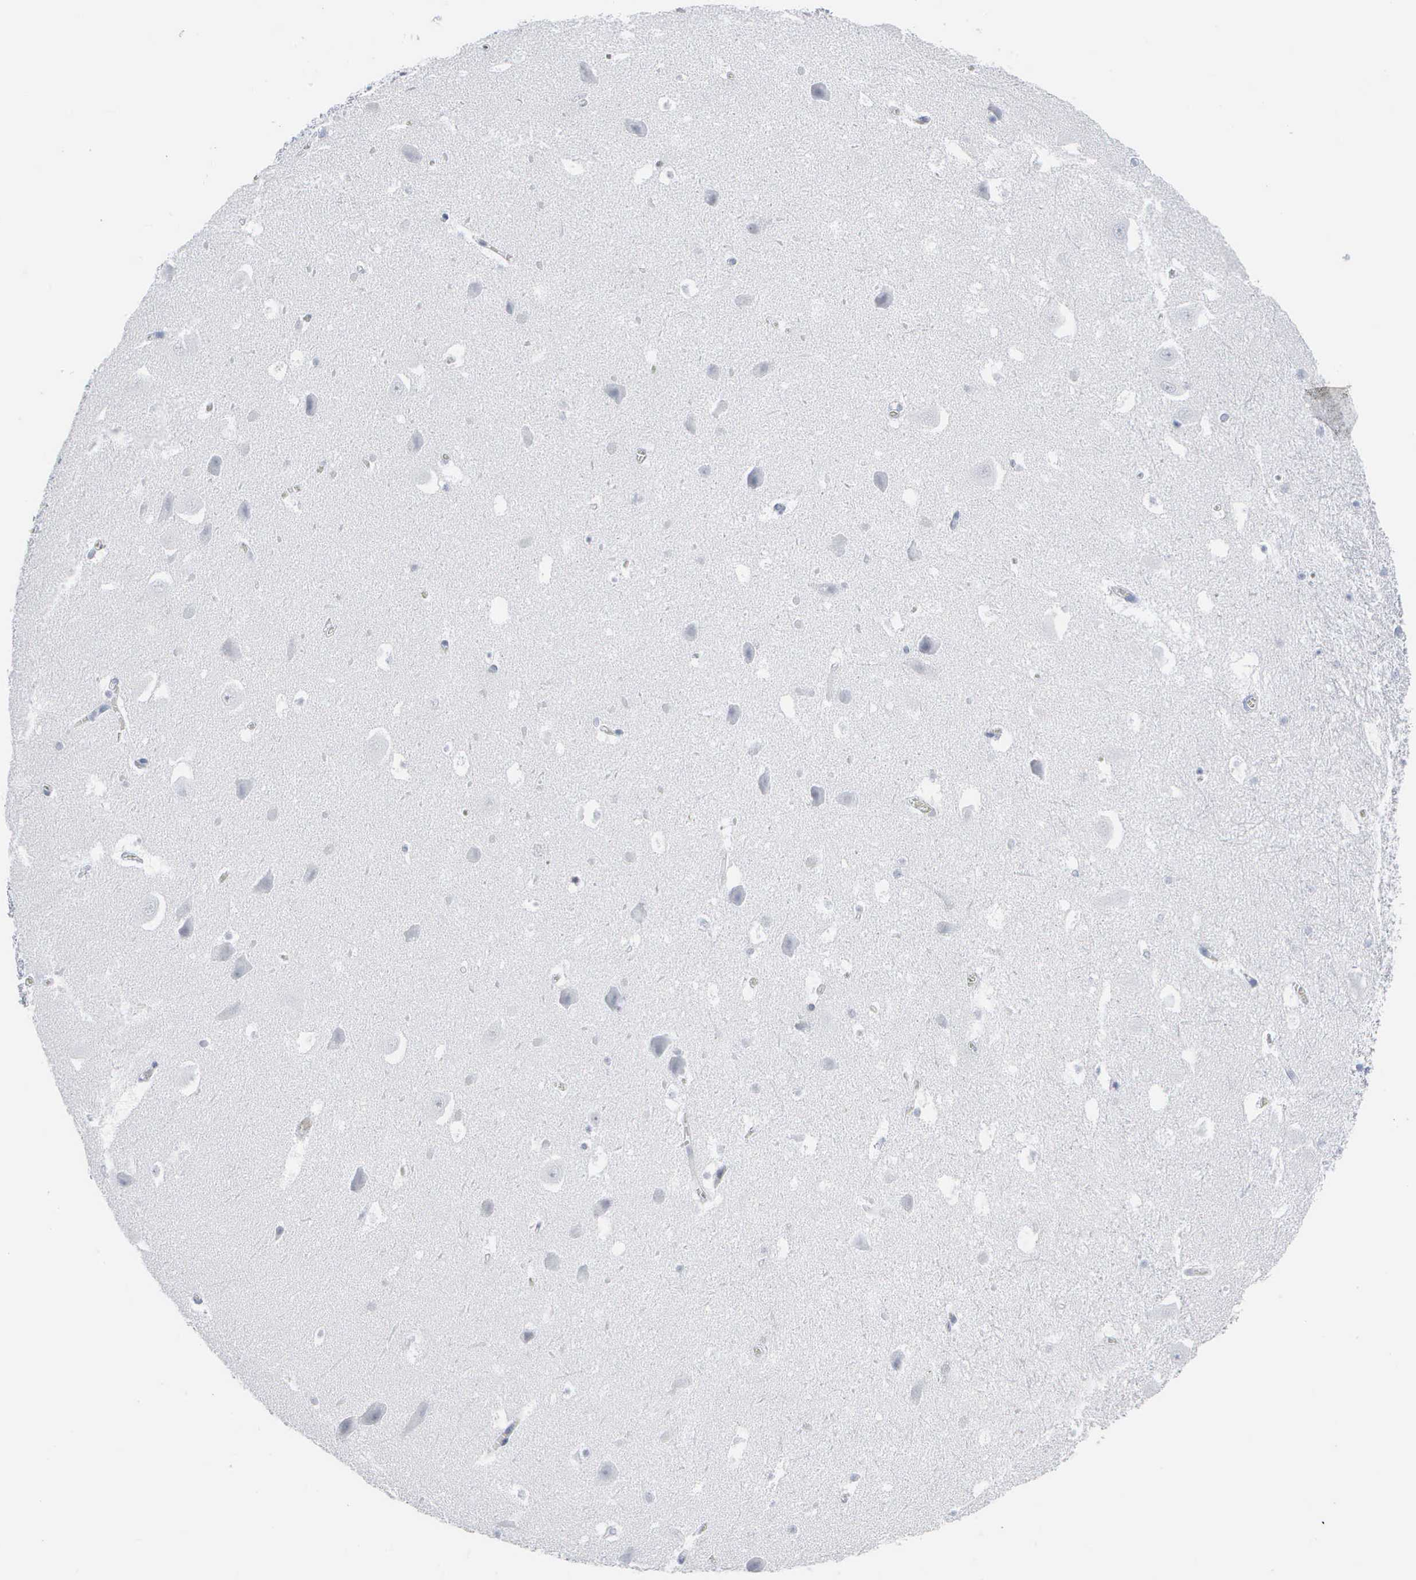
{"staining": {"intensity": "negative", "quantity": "none", "location": "none"}, "tissue": "hippocampus", "cell_type": "Glial cells", "image_type": "normal", "snomed": [{"axis": "morphology", "description": "Normal tissue, NOS"}, {"axis": "topography", "description": "Hippocampus"}], "caption": "This is an IHC photomicrograph of normal hippocampus. There is no staining in glial cells.", "gene": "CCNB1", "patient": {"sex": "male", "age": 45}}